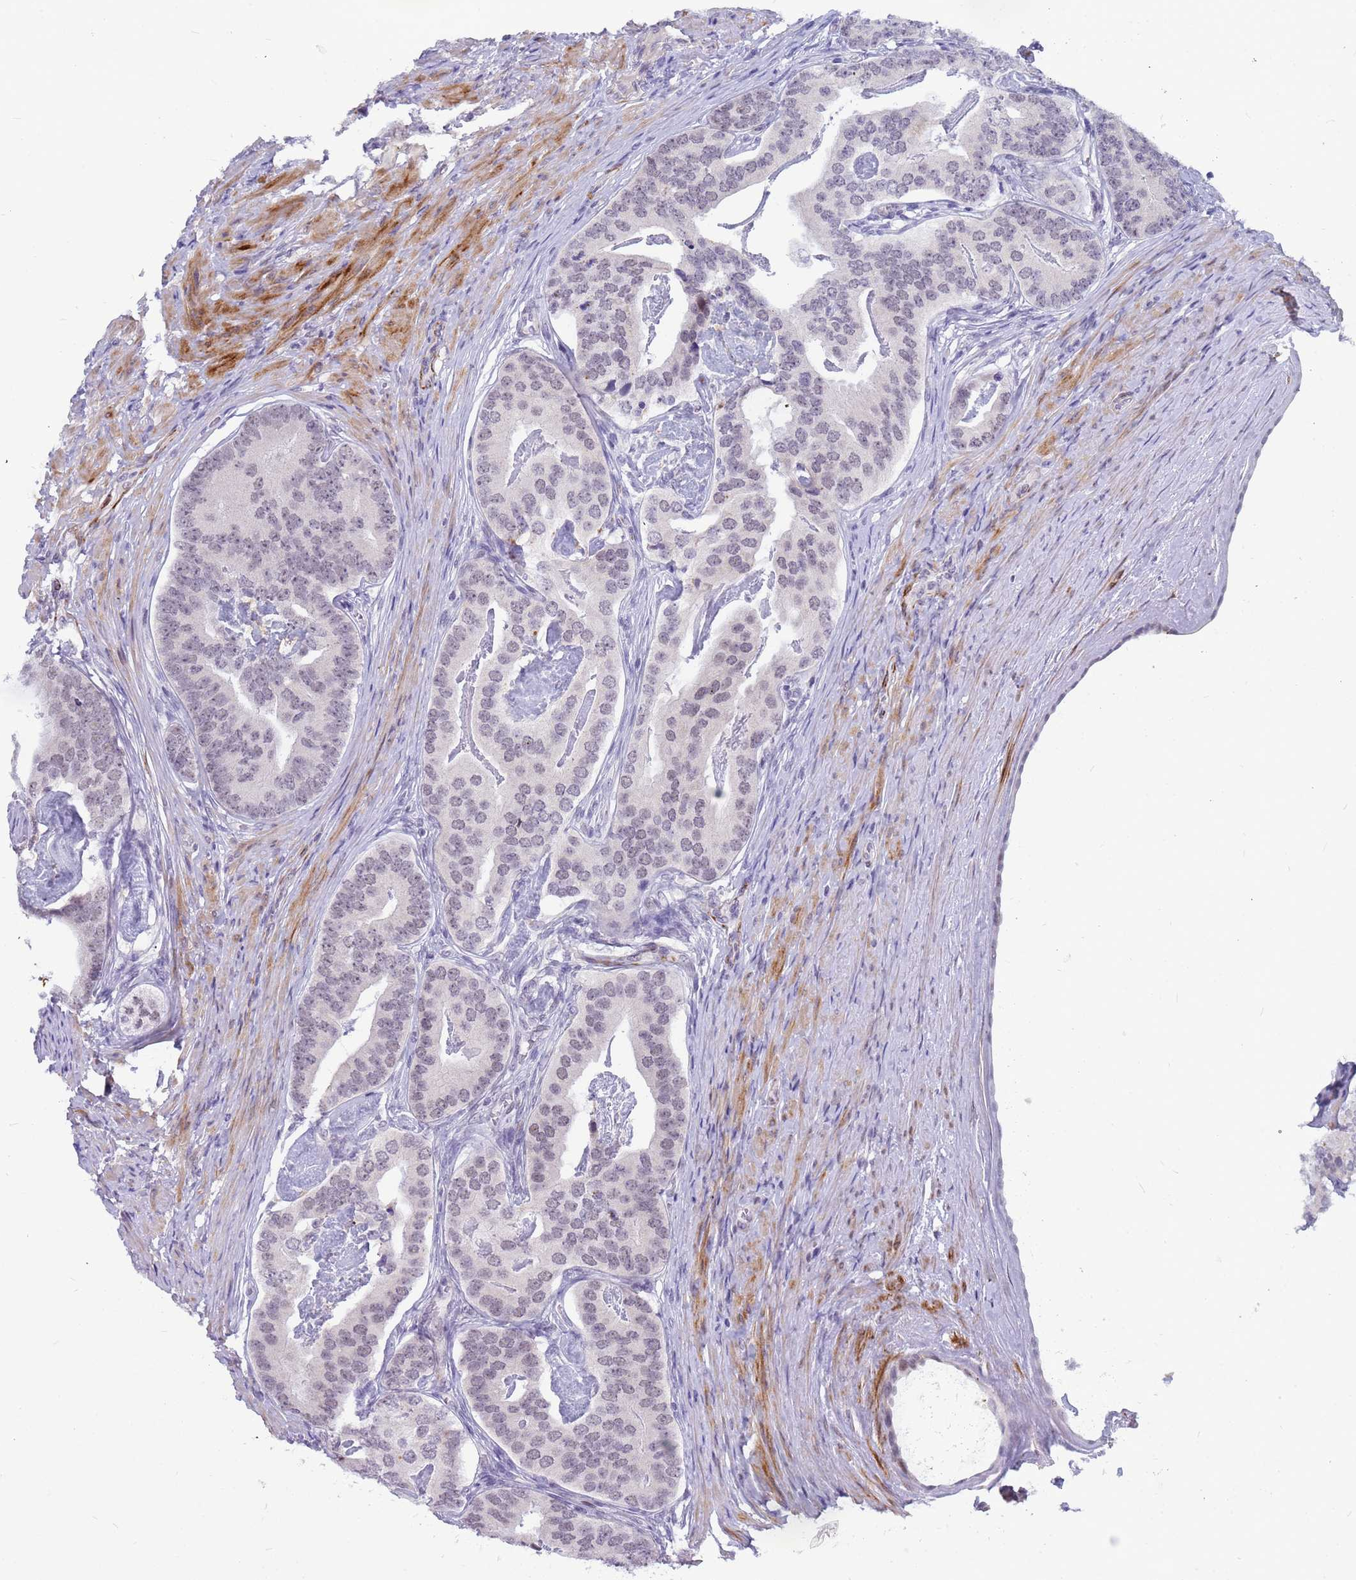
{"staining": {"intensity": "weak", "quantity": "25%-75%", "location": "nuclear"}, "tissue": "prostate cancer", "cell_type": "Tumor cells", "image_type": "cancer", "snomed": [{"axis": "morphology", "description": "Adenocarcinoma, Low grade"}, {"axis": "topography", "description": "Prostate"}], "caption": "This is a micrograph of immunohistochemistry (IHC) staining of prostate cancer, which shows weak staining in the nuclear of tumor cells.", "gene": "CXorf65", "patient": {"sex": "male", "age": 71}}